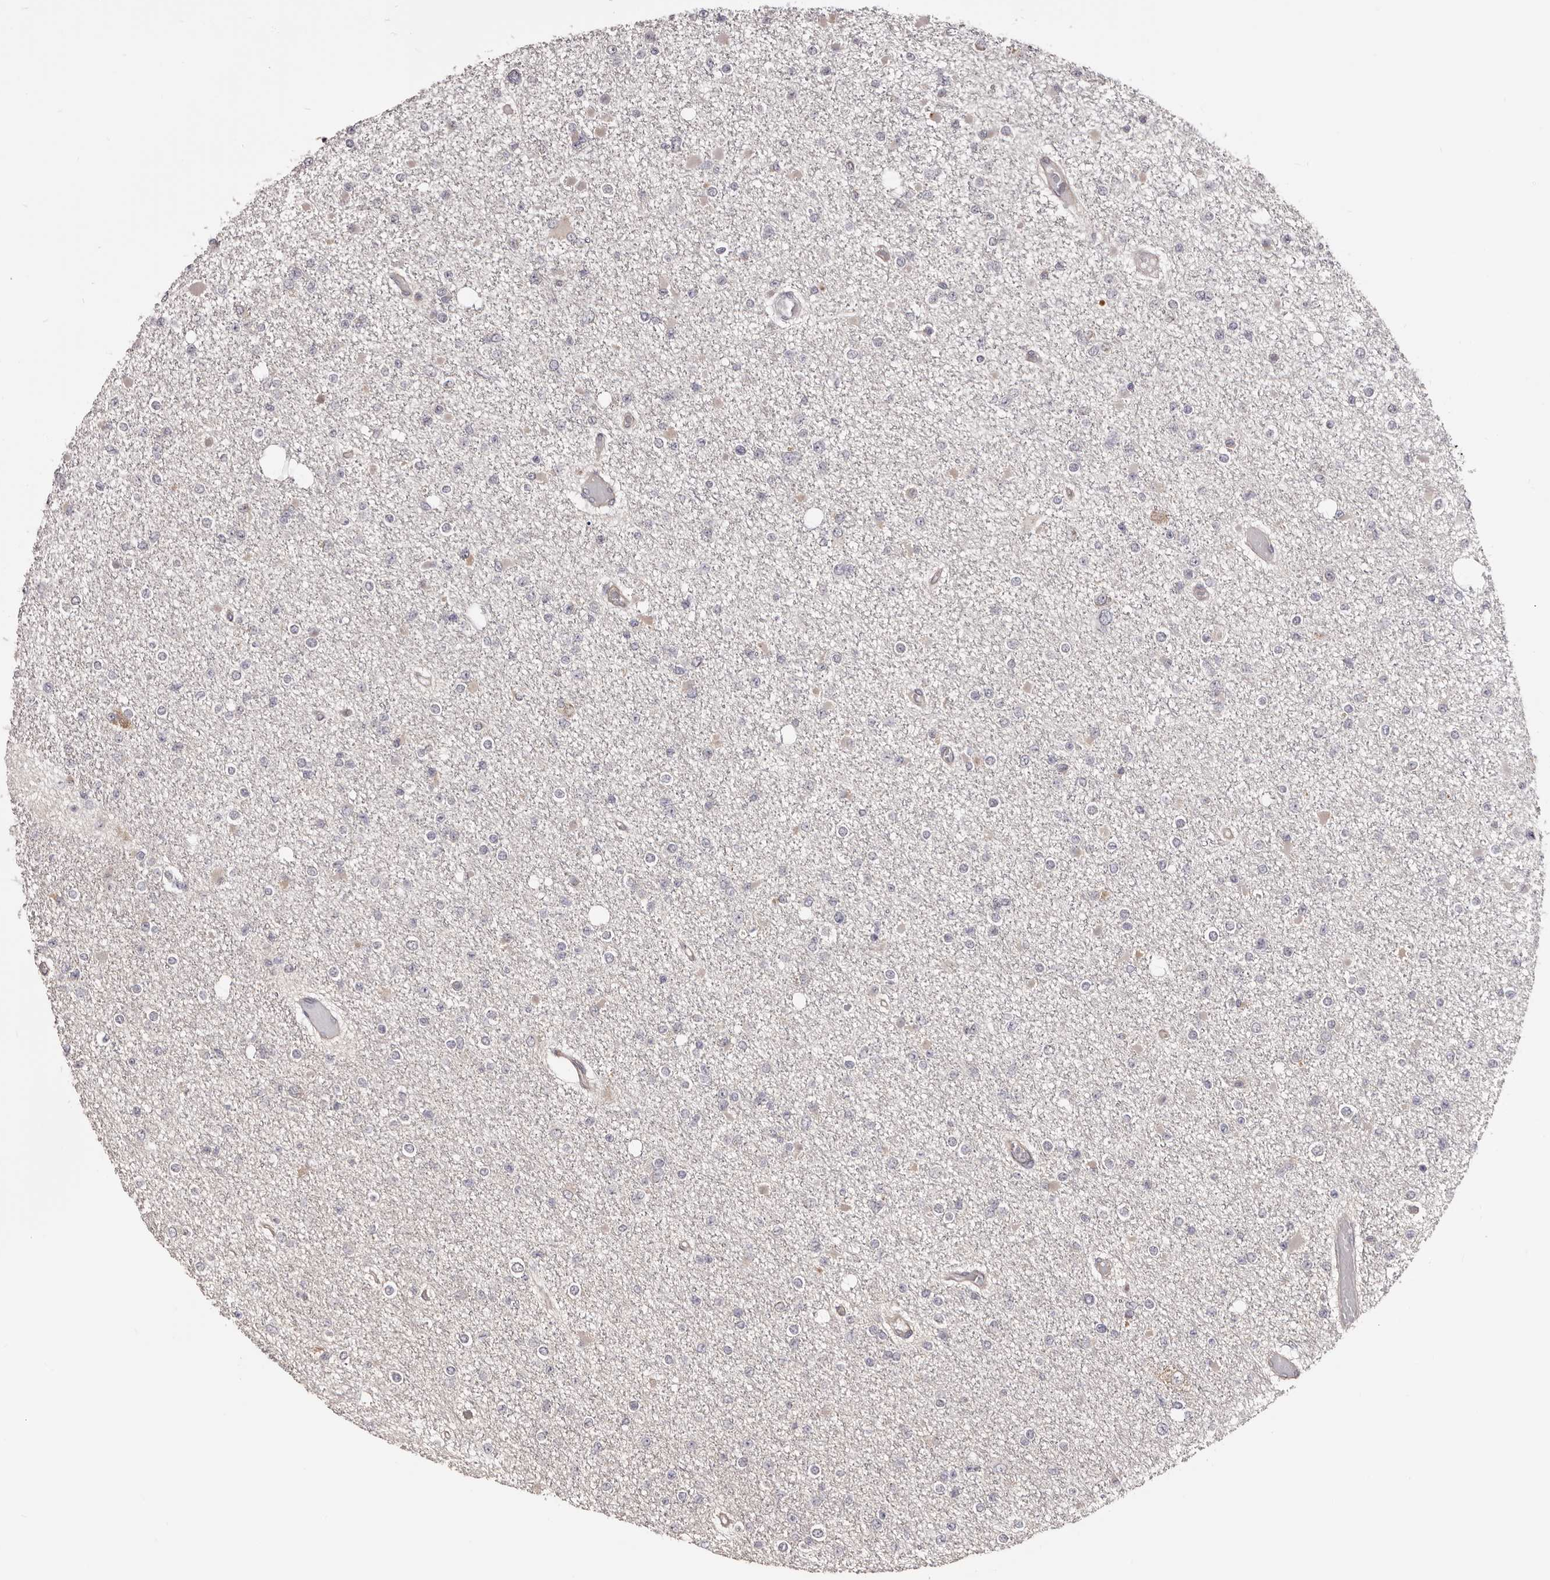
{"staining": {"intensity": "negative", "quantity": "none", "location": "none"}, "tissue": "glioma", "cell_type": "Tumor cells", "image_type": "cancer", "snomed": [{"axis": "morphology", "description": "Glioma, malignant, Low grade"}, {"axis": "topography", "description": "Brain"}], "caption": "Protein analysis of glioma exhibits no significant expression in tumor cells. (DAB immunohistochemistry visualized using brightfield microscopy, high magnification).", "gene": "NOL12", "patient": {"sex": "female", "age": 22}}